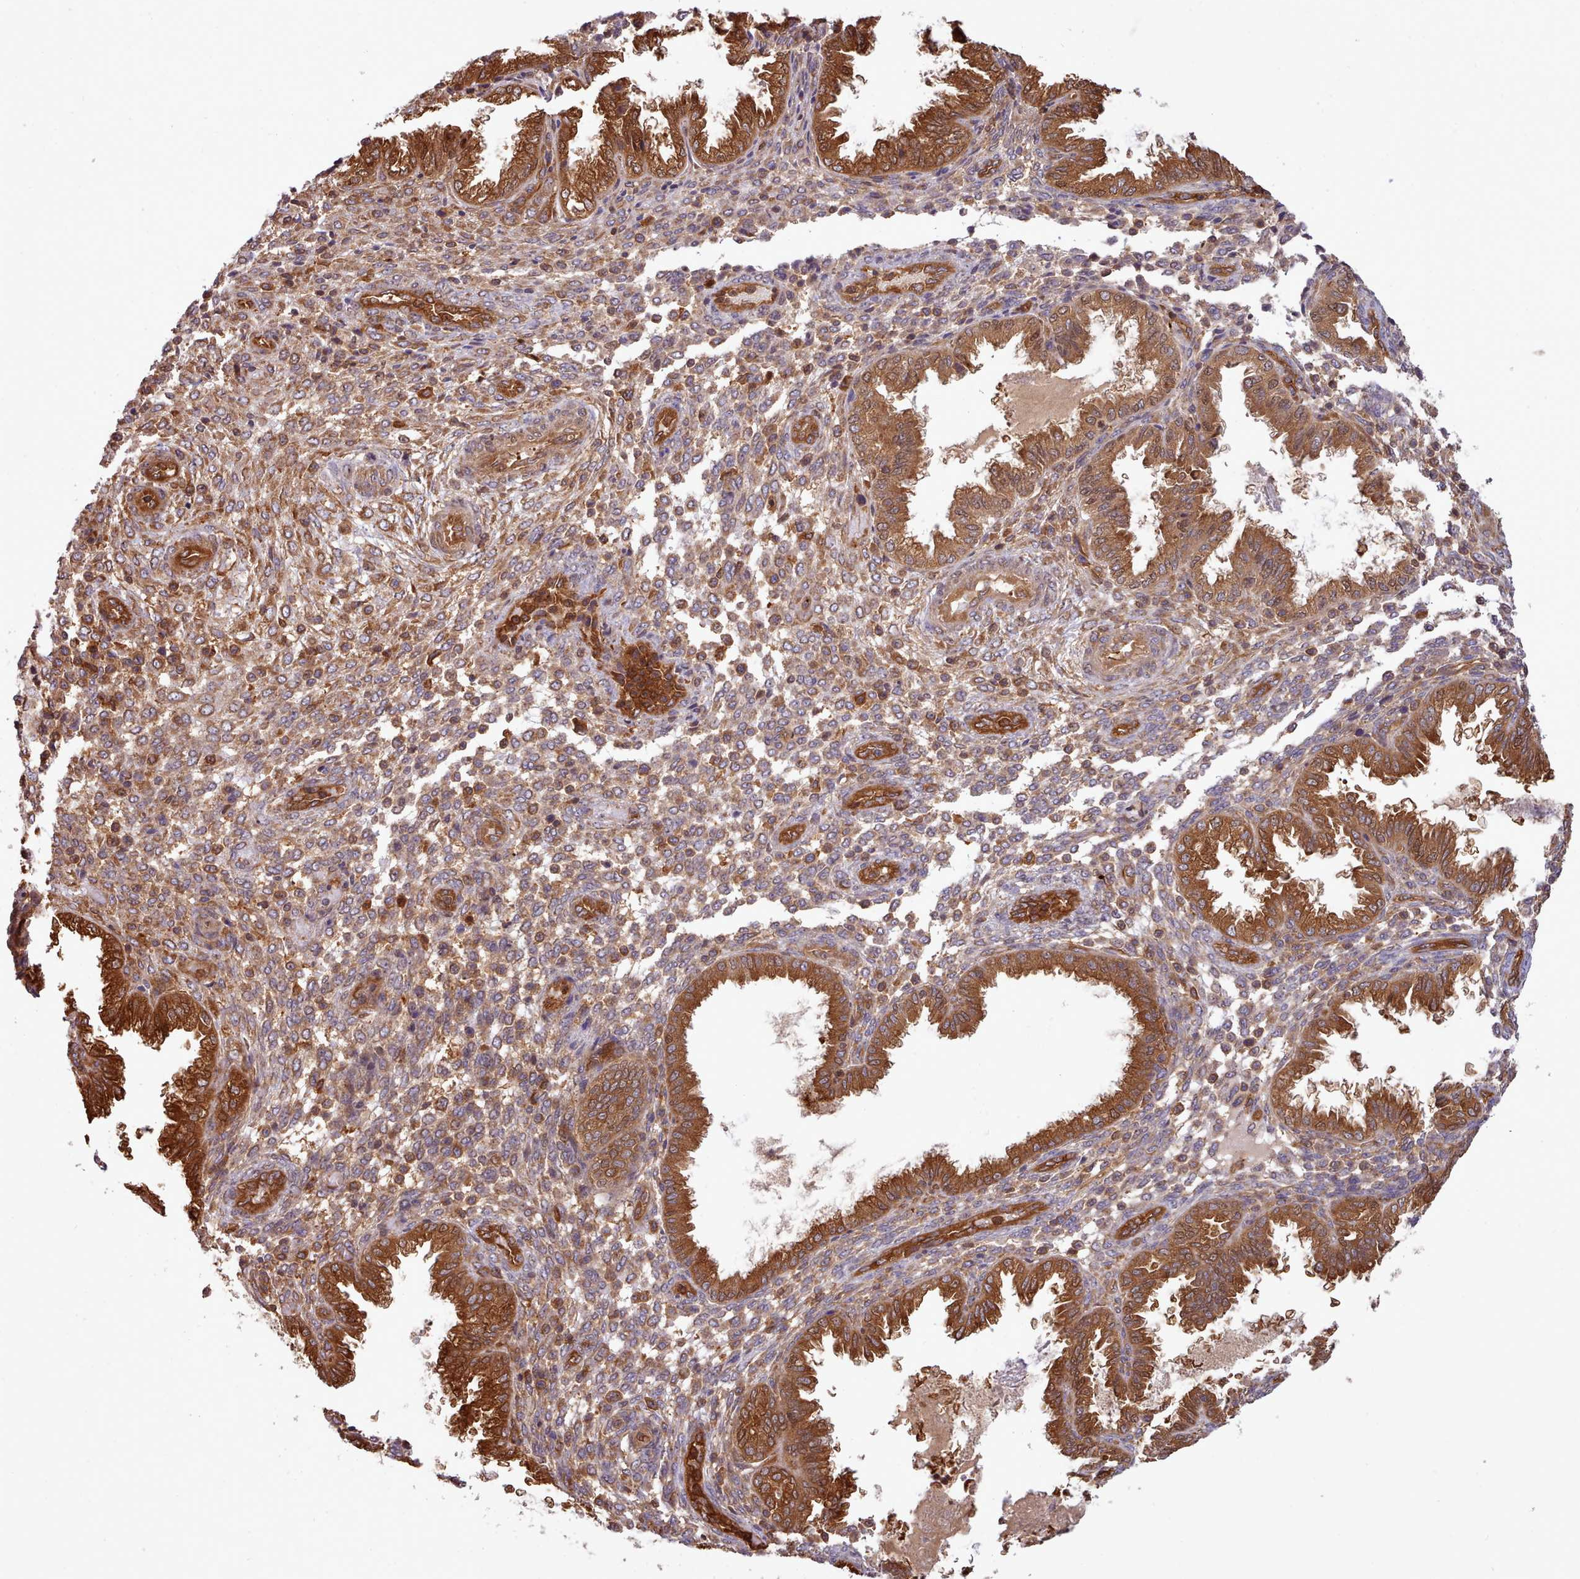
{"staining": {"intensity": "moderate", "quantity": ">75%", "location": "cytoplasmic/membranous"}, "tissue": "endometrium", "cell_type": "Cells in endometrial stroma", "image_type": "normal", "snomed": [{"axis": "morphology", "description": "Normal tissue, NOS"}, {"axis": "topography", "description": "Endometrium"}], "caption": "This image demonstrates immunohistochemistry staining of unremarkable human endometrium, with medium moderate cytoplasmic/membranous positivity in about >75% of cells in endometrial stroma.", "gene": "SLC4A9", "patient": {"sex": "female", "age": 33}}